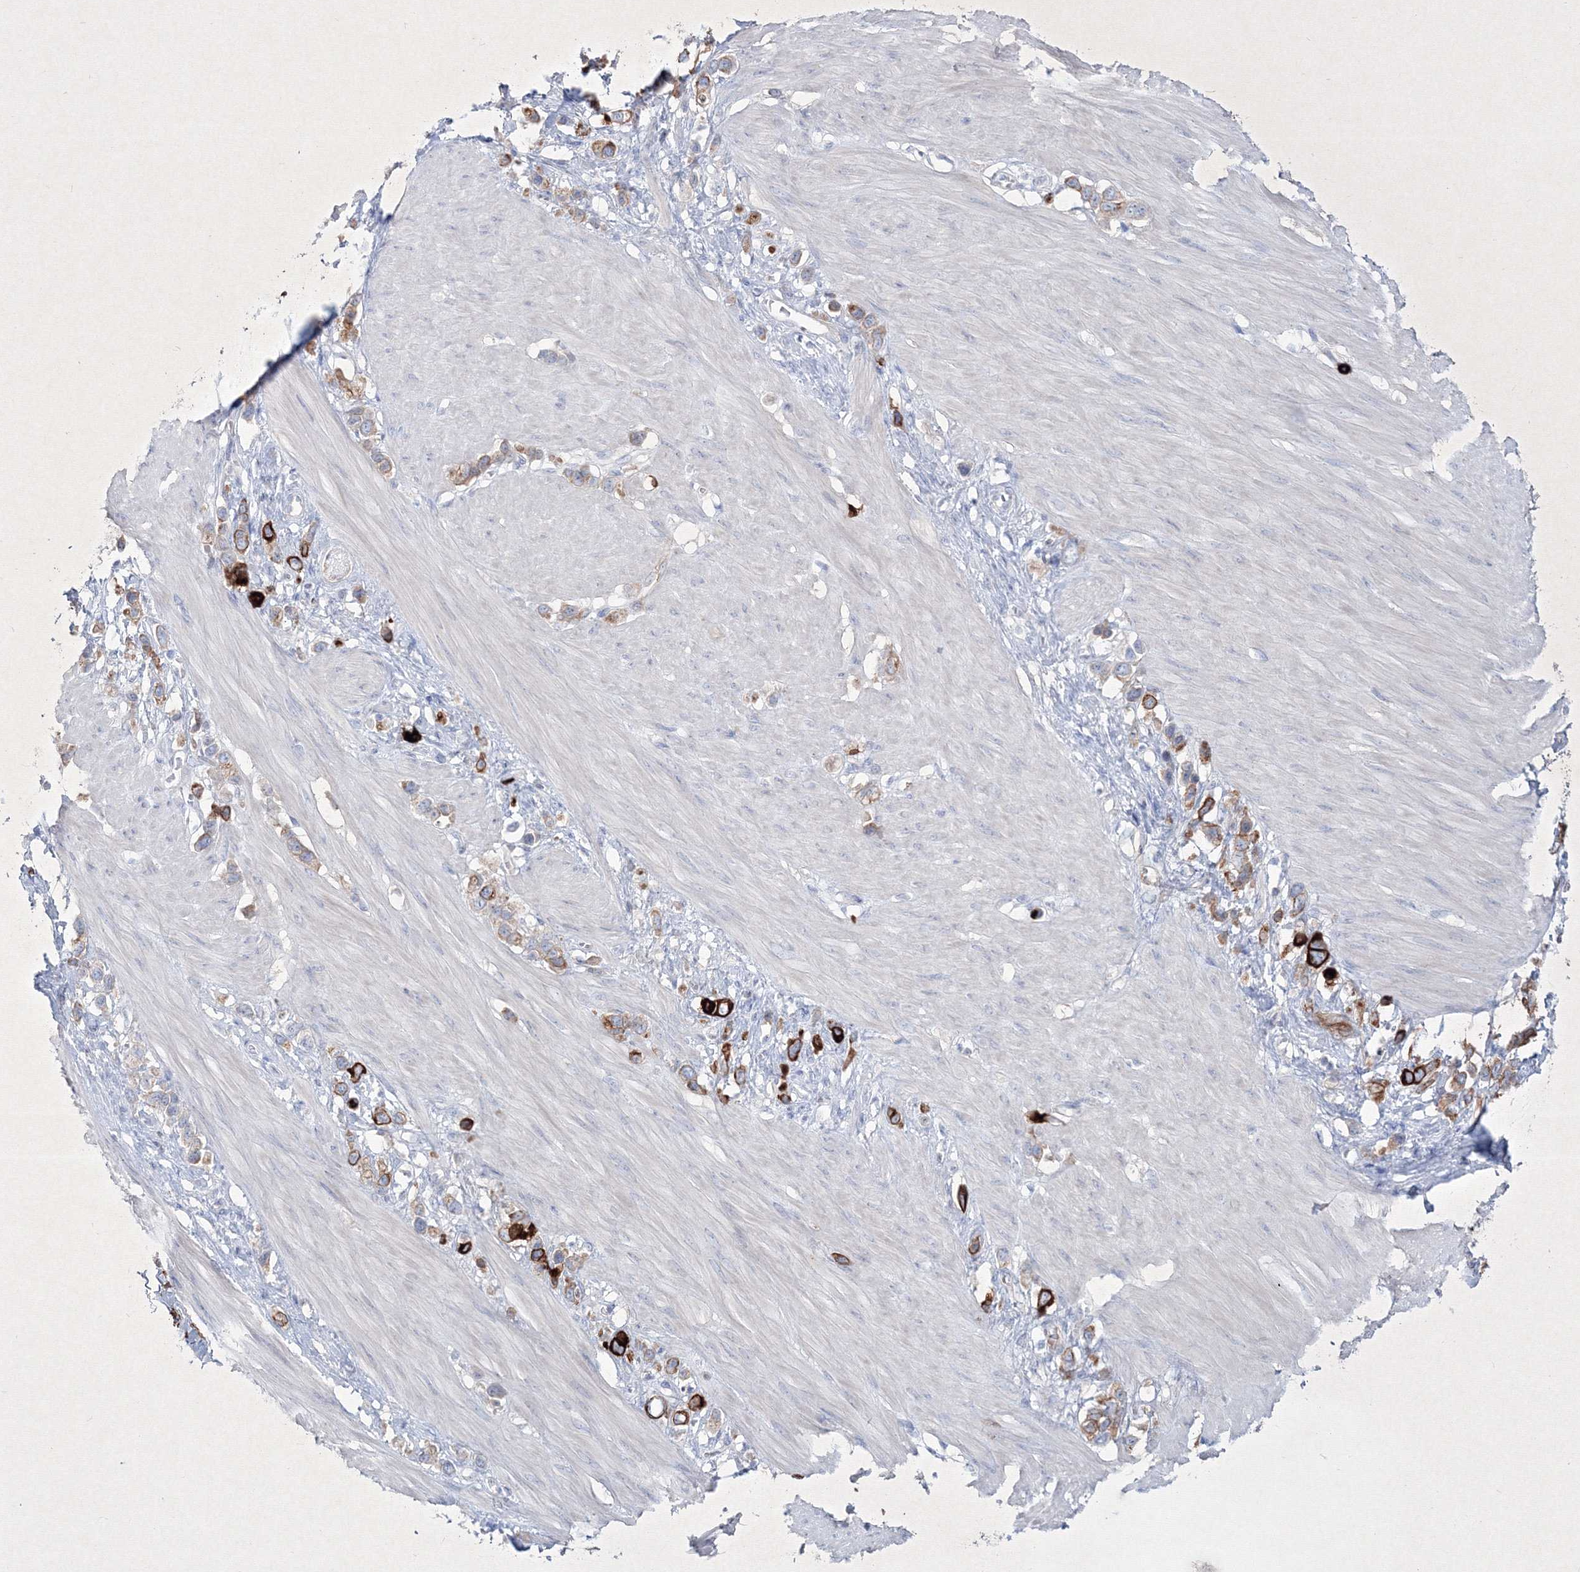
{"staining": {"intensity": "strong", "quantity": "25%-75%", "location": "cytoplasmic/membranous"}, "tissue": "stomach cancer", "cell_type": "Tumor cells", "image_type": "cancer", "snomed": [{"axis": "morphology", "description": "Adenocarcinoma, NOS"}, {"axis": "topography", "description": "Stomach"}], "caption": "A high amount of strong cytoplasmic/membranous positivity is identified in approximately 25%-75% of tumor cells in stomach cancer (adenocarcinoma) tissue.", "gene": "TMEM139", "patient": {"sex": "female", "age": 65}}